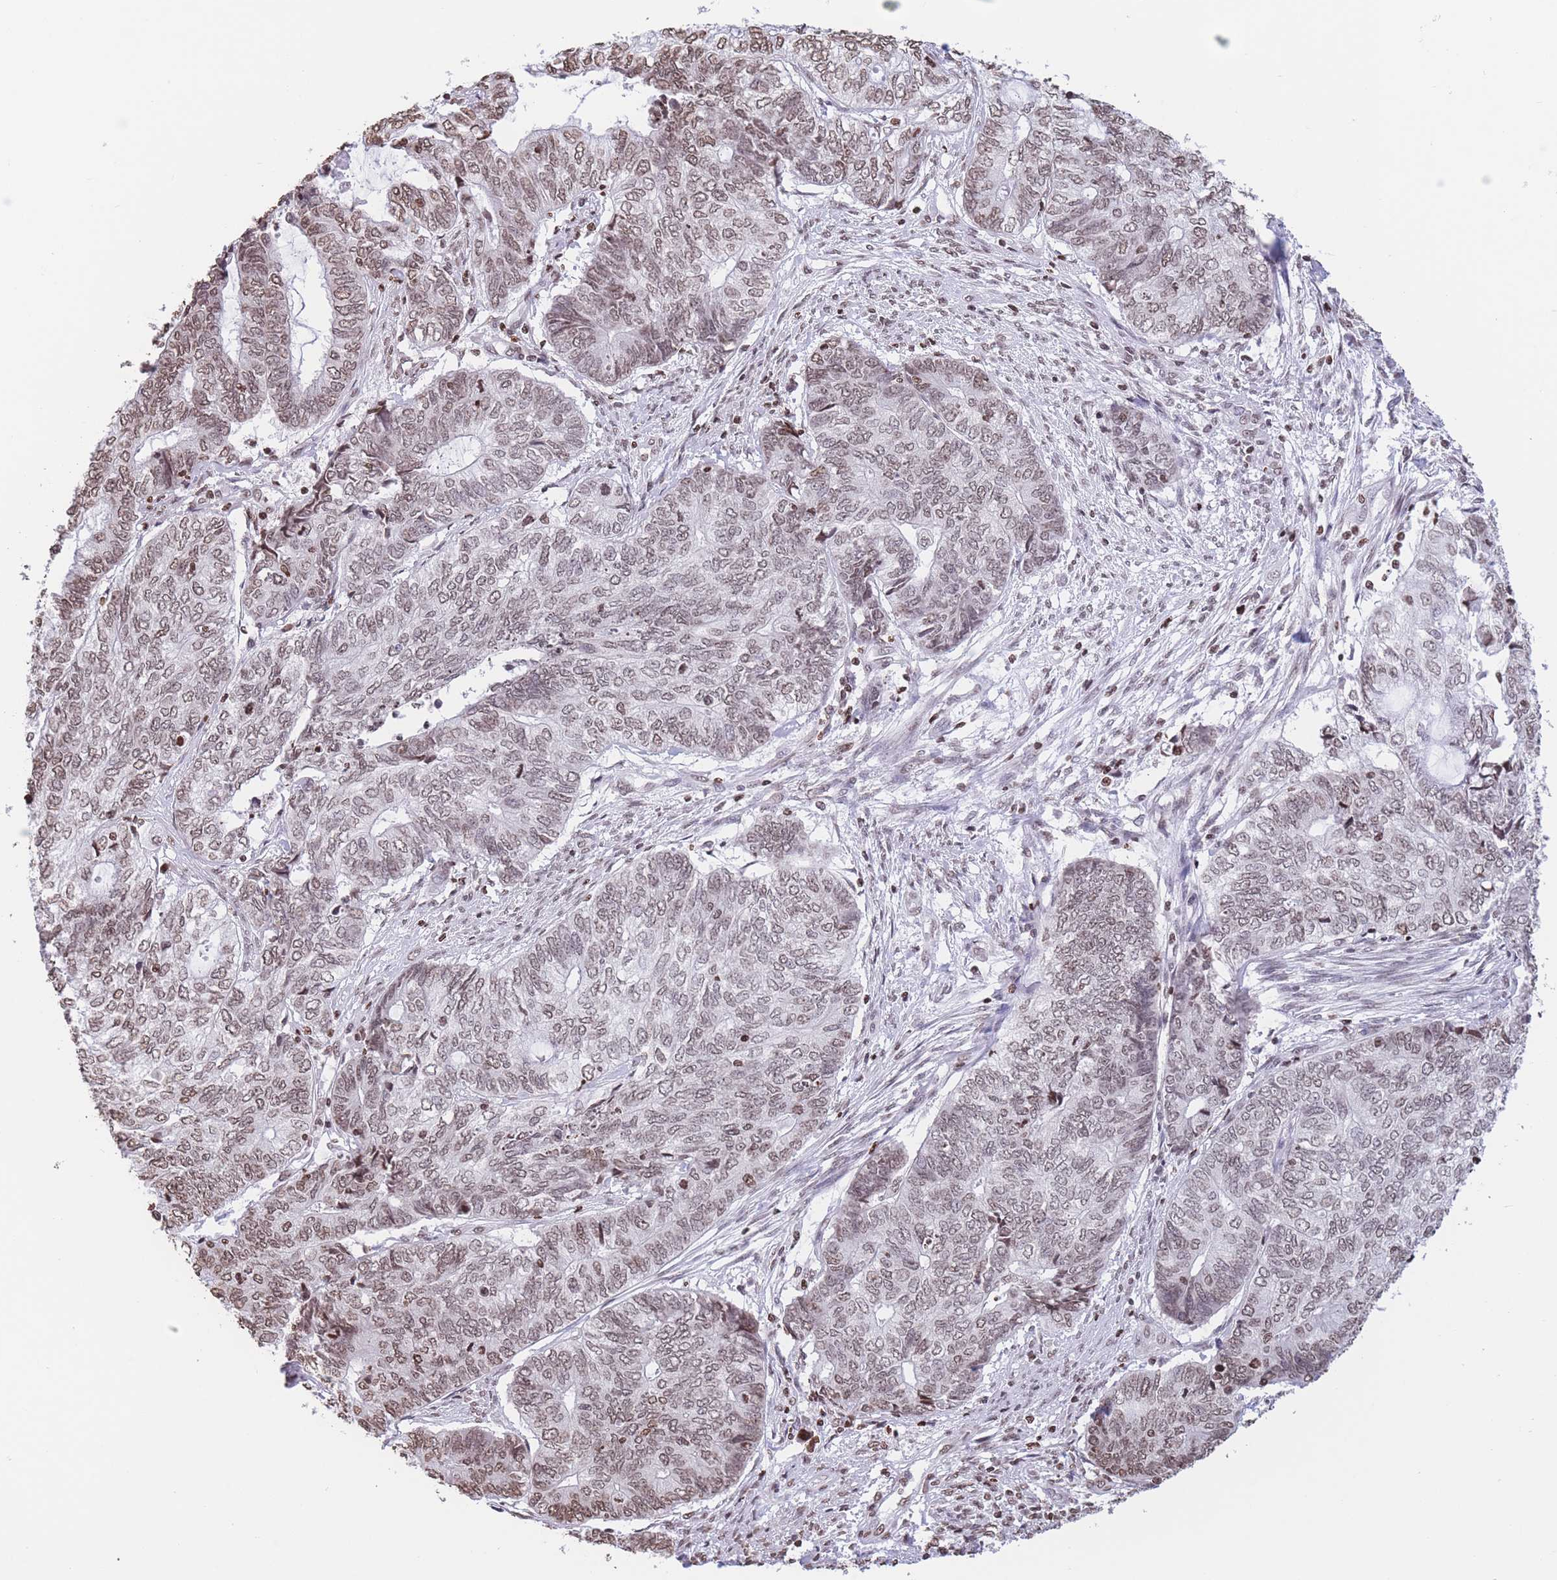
{"staining": {"intensity": "moderate", "quantity": ">75%", "location": "nuclear"}, "tissue": "endometrial cancer", "cell_type": "Tumor cells", "image_type": "cancer", "snomed": [{"axis": "morphology", "description": "Adenocarcinoma, NOS"}, {"axis": "topography", "description": "Uterus"}, {"axis": "topography", "description": "Endometrium"}], "caption": "High-power microscopy captured an immunohistochemistry (IHC) image of endometrial cancer (adenocarcinoma), revealing moderate nuclear positivity in approximately >75% of tumor cells. The protein of interest is stained brown, and the nuclei are stained in blue (DAB (3,3'-diaminobenzidine) IHC with brightfield microscopy, high magnification).", "gene": "H2BC11", "patient": {"sex": "female", "age": 70}}